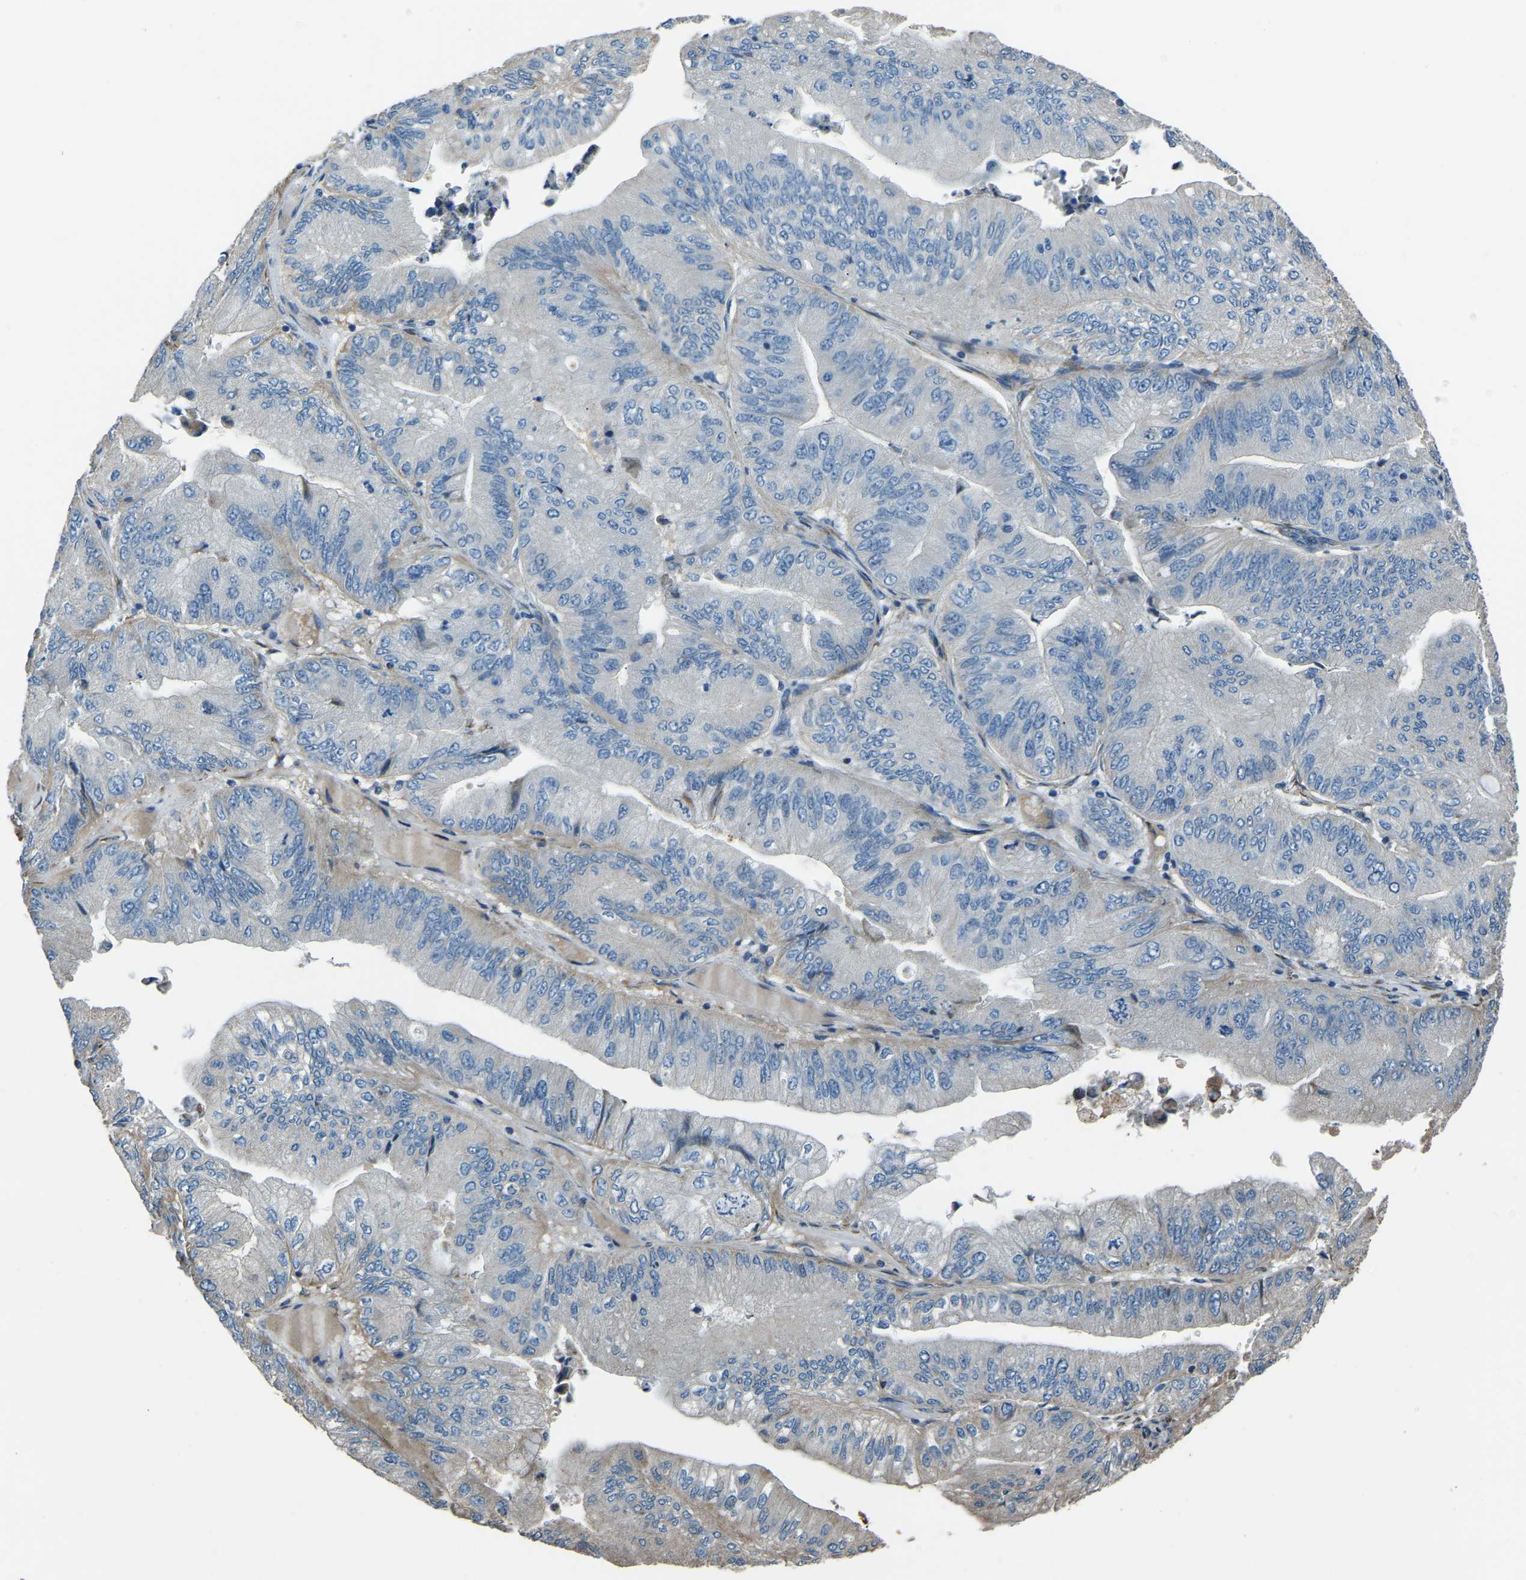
{"staining": {"intensity": "negative", "quantity": "none", "location": "none"}, "tissue": "ovarian cancer", "cell_type": "Tumor cells", "image_type": "cancer", "snomed": [{"axis": "morphology", "description": "Cystadenocarcinoma, mucinous, NOS"}, {"axis": "topography", "description": "Ovary"}], "caption": "Immunohistochemistry photomicrograph of human ovarian cancer (mucinous cystadenocarcinoma) stained for a protein (brown), which shows no positivity in tumor cells. The staining is performed using DAB (3,3'-diaminobenzidine) brown chromogen with nuclei counter-stained in using hematoxylin.", "gene": "COL3A1", "patient": {"sex": "female", "age": 61}}